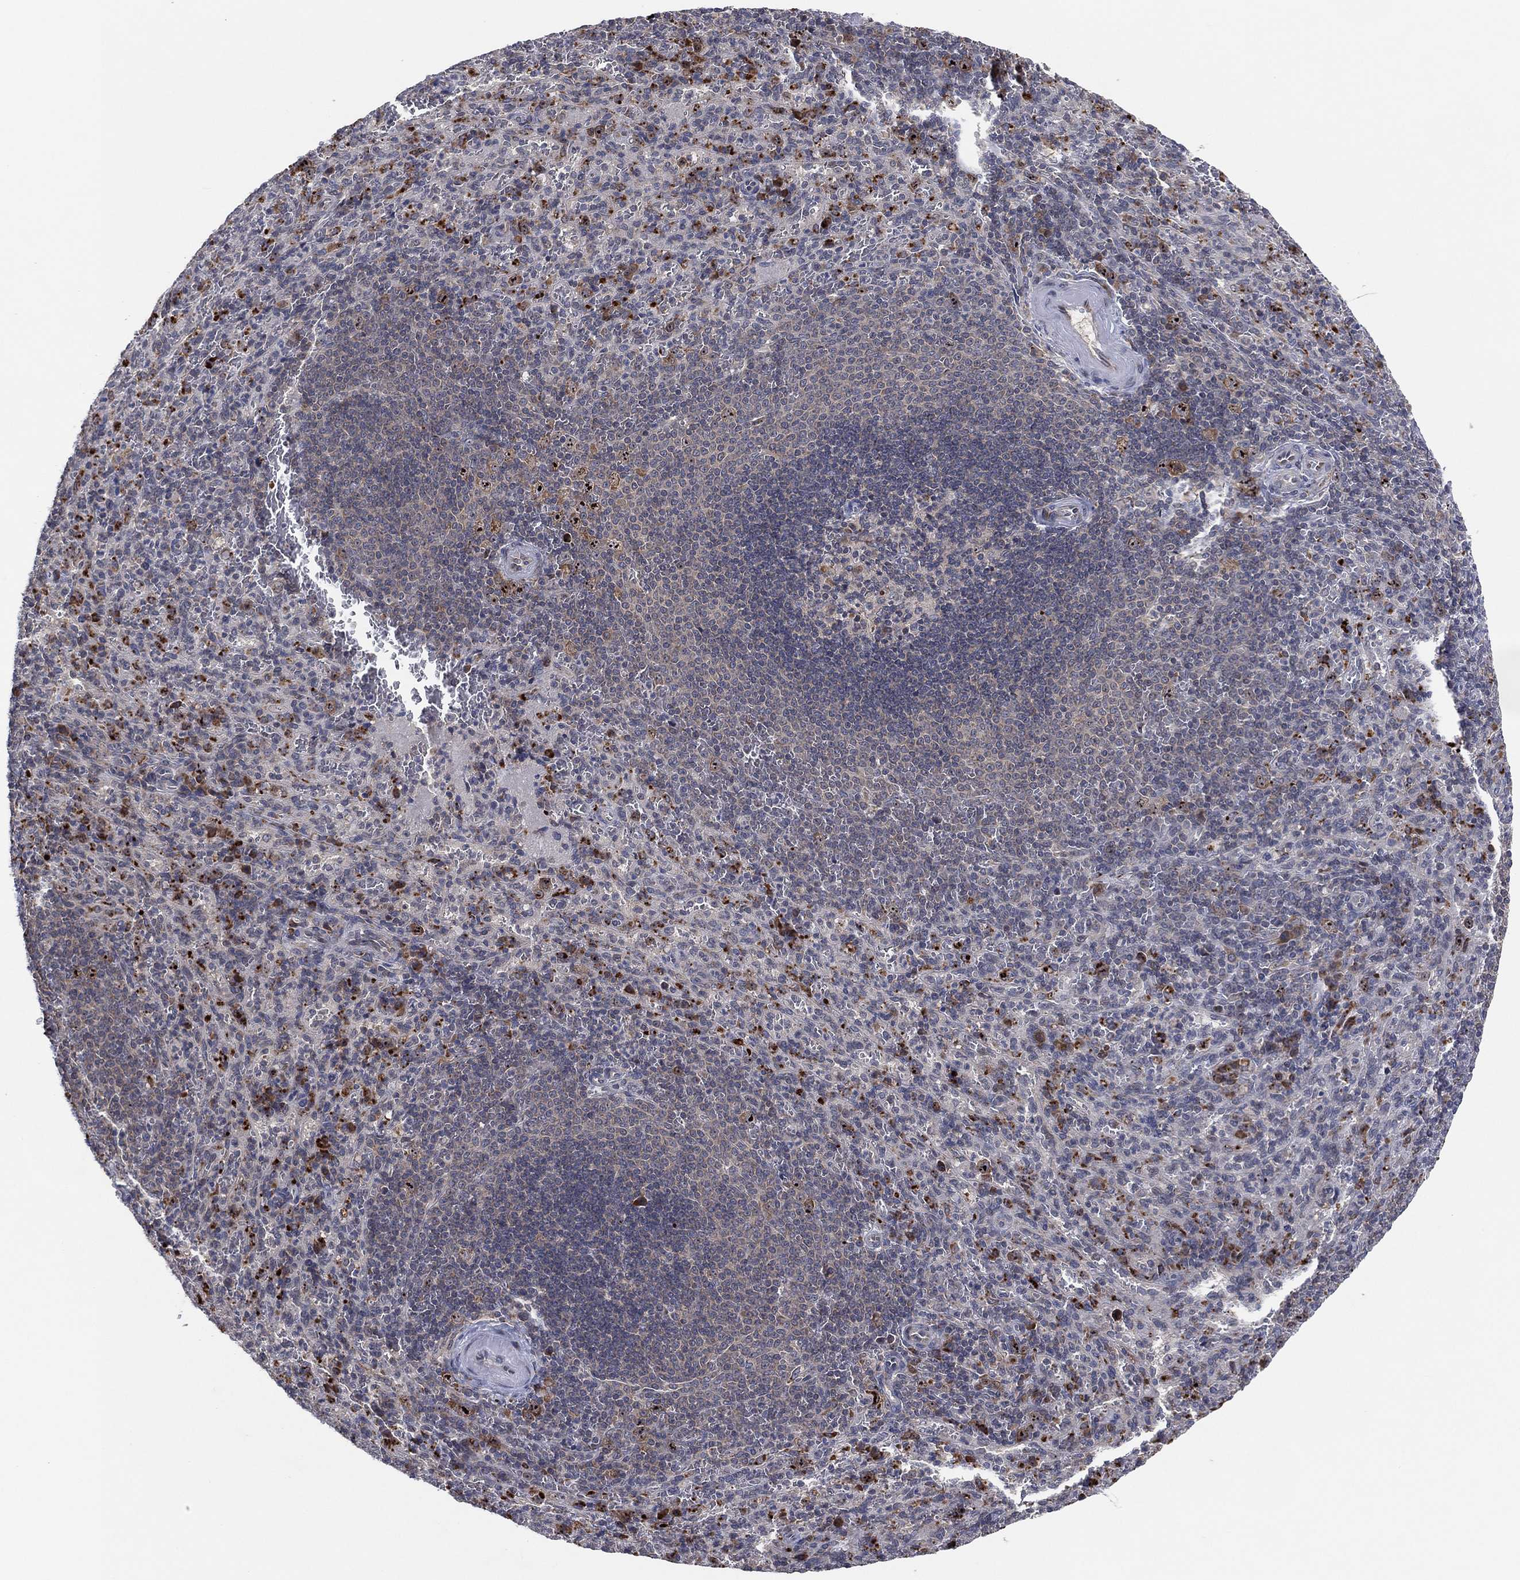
{"staining": {"intensity": "moderate", "quantity": "<25%", "location": "cytoplasmic/membranous"}, "tissue": "spleen", "cell_type": "Cells in red pulp", "image_type": "normal", "snomed": [{"axis": "morphology", "description": "Normal tissue, NOS"}, {"axis": "topography", "description": "Spleen"}], "caption": "An image of human spleen stained for a protein demonstrates moderate cytoplasmic/membranous brown staining in cells in red pulp. The staining is performed using DAB brown chromogen to label protein expression. The nuclei are counter-stained blue using hematoxylin.", "gene": "FAM104A", "patient": {"sex": "male", "age": 57}}